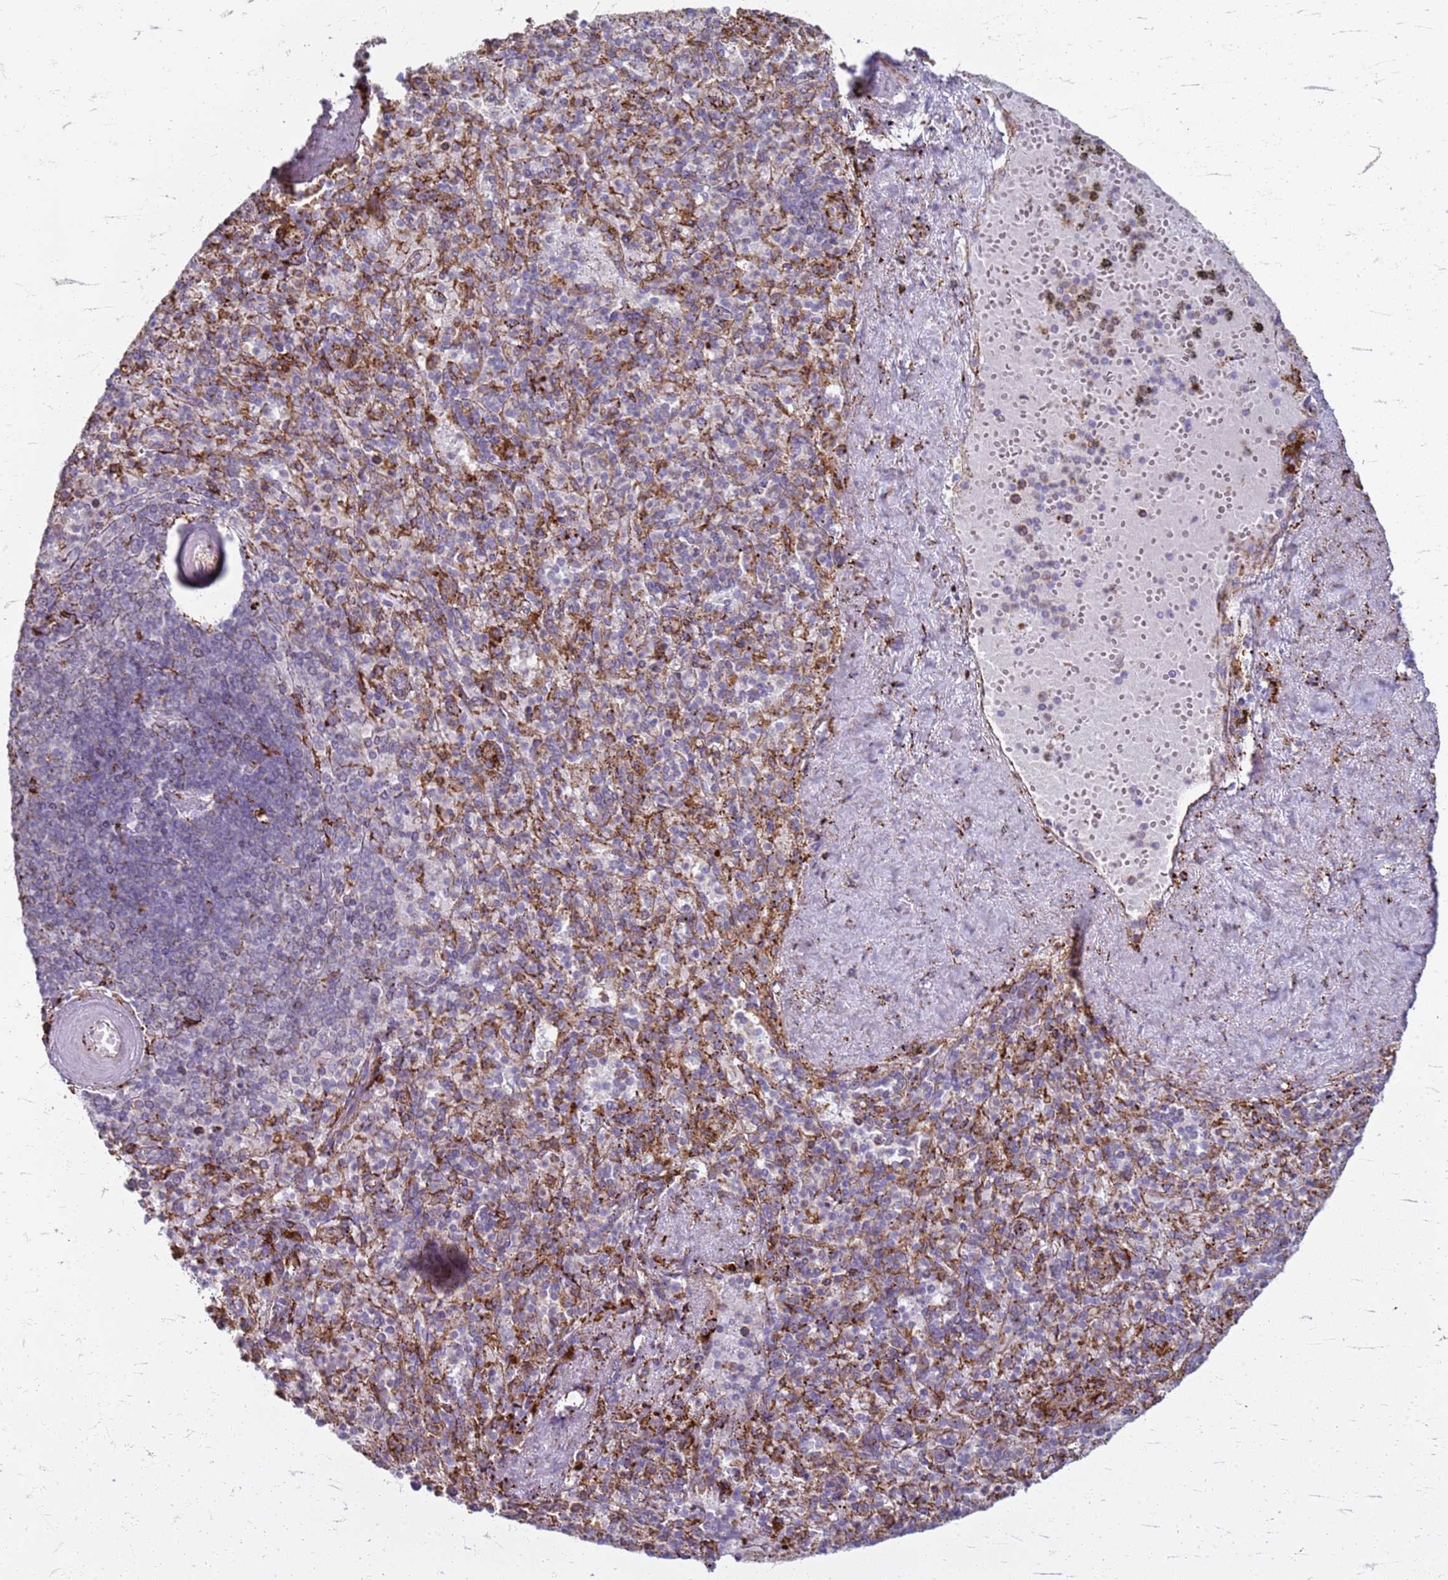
{"staining": {"intensity": "negative", "quantity": "none", "location": "none"}, "tissue": "spleen", "cell_type": "Cells in red pulp", "image_type": "normal", "snomed": [{"axis": "morphology", "description": "Normal tissue, NOS"}, {"axis": "topography", "description": "Spleen"}], "caption": "A high-resolution photomicrograph shows immunohistochemistry staining of benign spleen, which exhibits no significant staining in cells in red pulp.", "gene": "PDK3", "patient": {"sex": "male", "age": 82}}